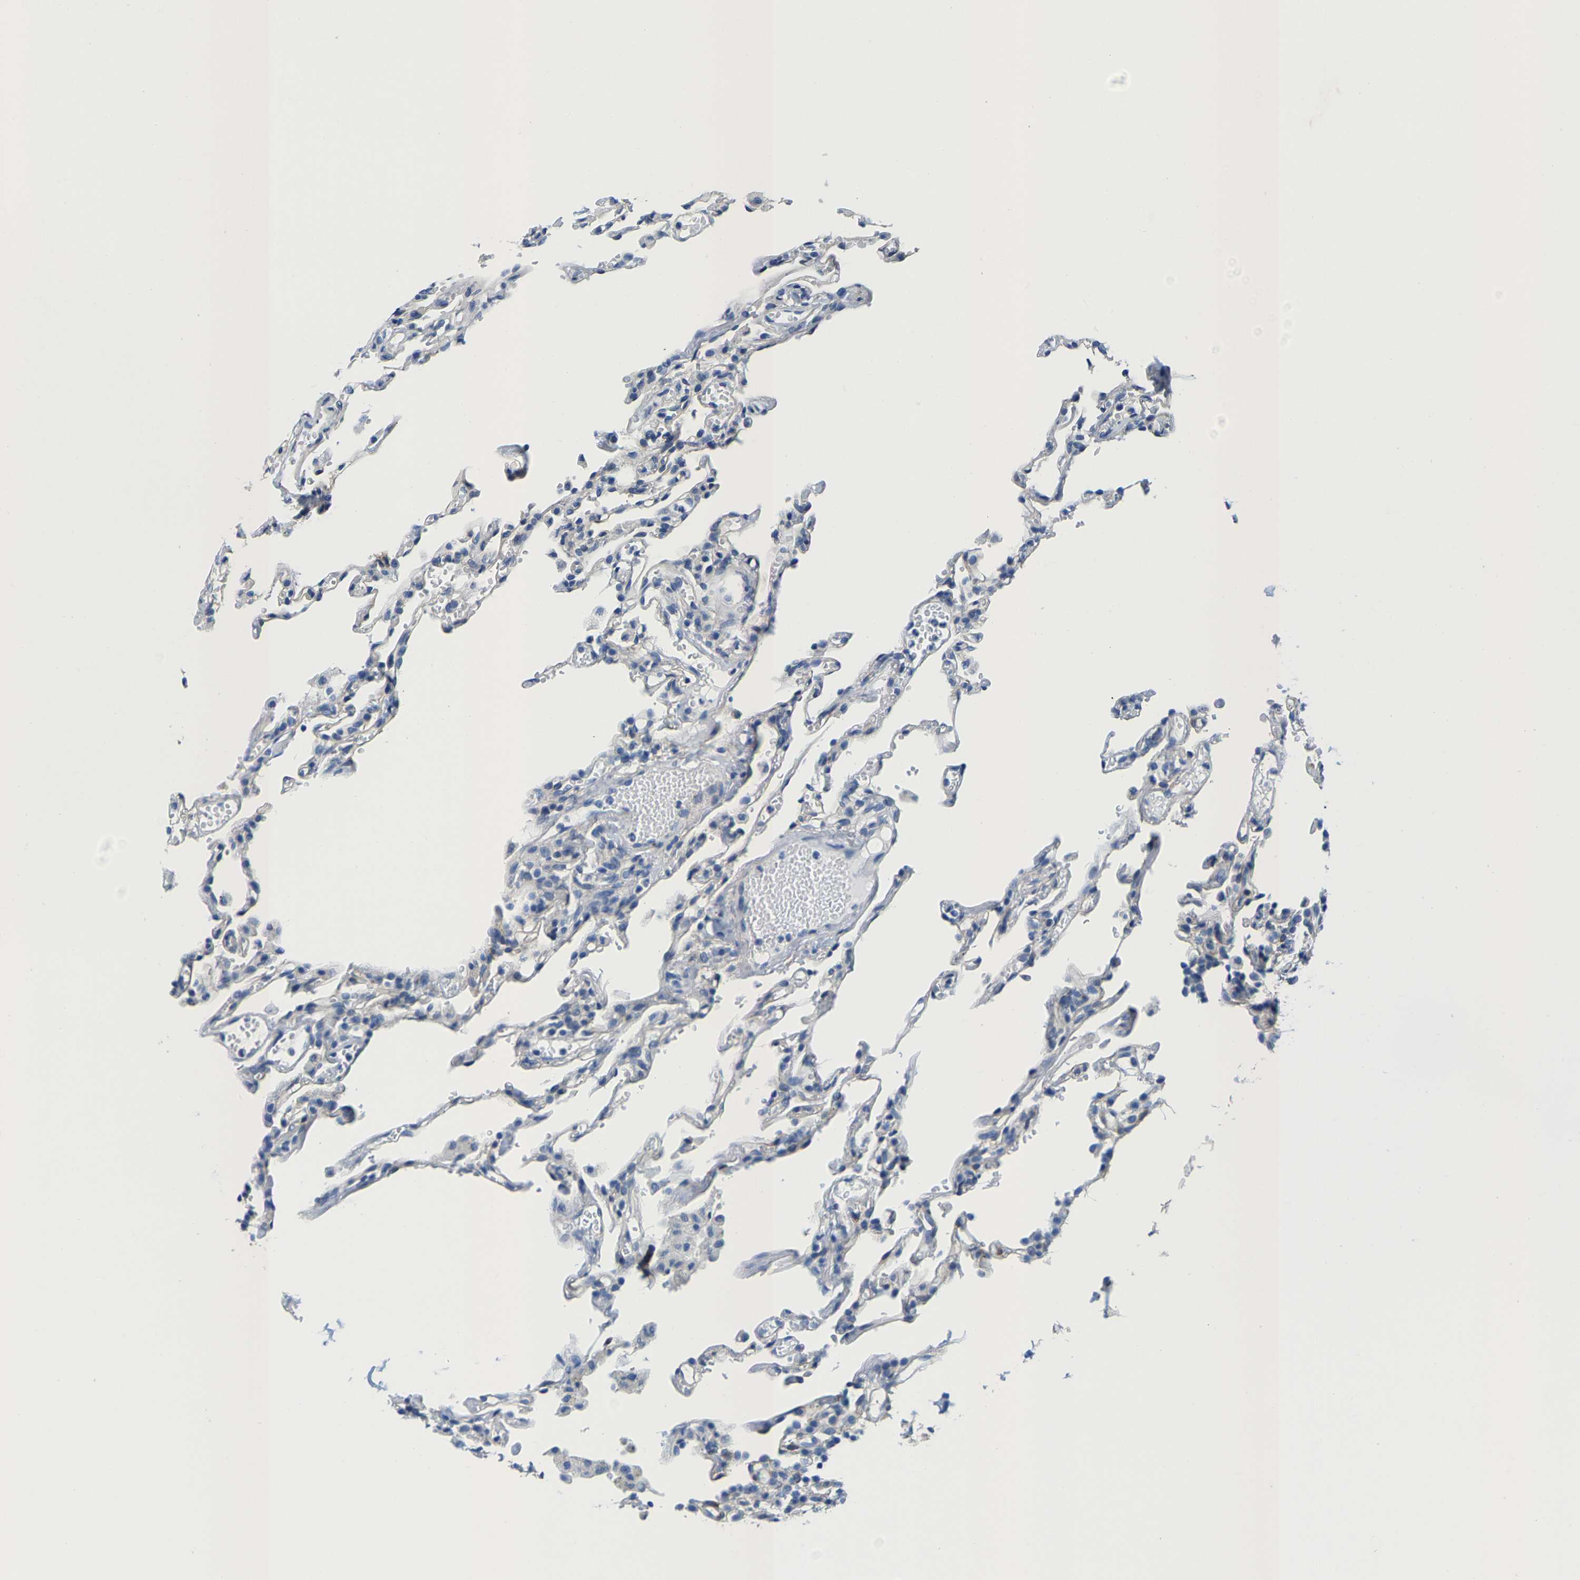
{"staining": {"intensity": "negative", "quantity": "none", "location": "none"}, "tissue": "lung", "cell_type": "Alveolar cells", "image_type": "normal", "snomed": [{"axis": "morphology", "description": "Normal tissue, NOS"}, {"axis": "topography", "description": "Lung"}], "caption": "Protein analysis of benign lung displays no significant staining in alveolar cells.", "gene": "DSCAM", "patient": {"sex": "male", "age": 21}}